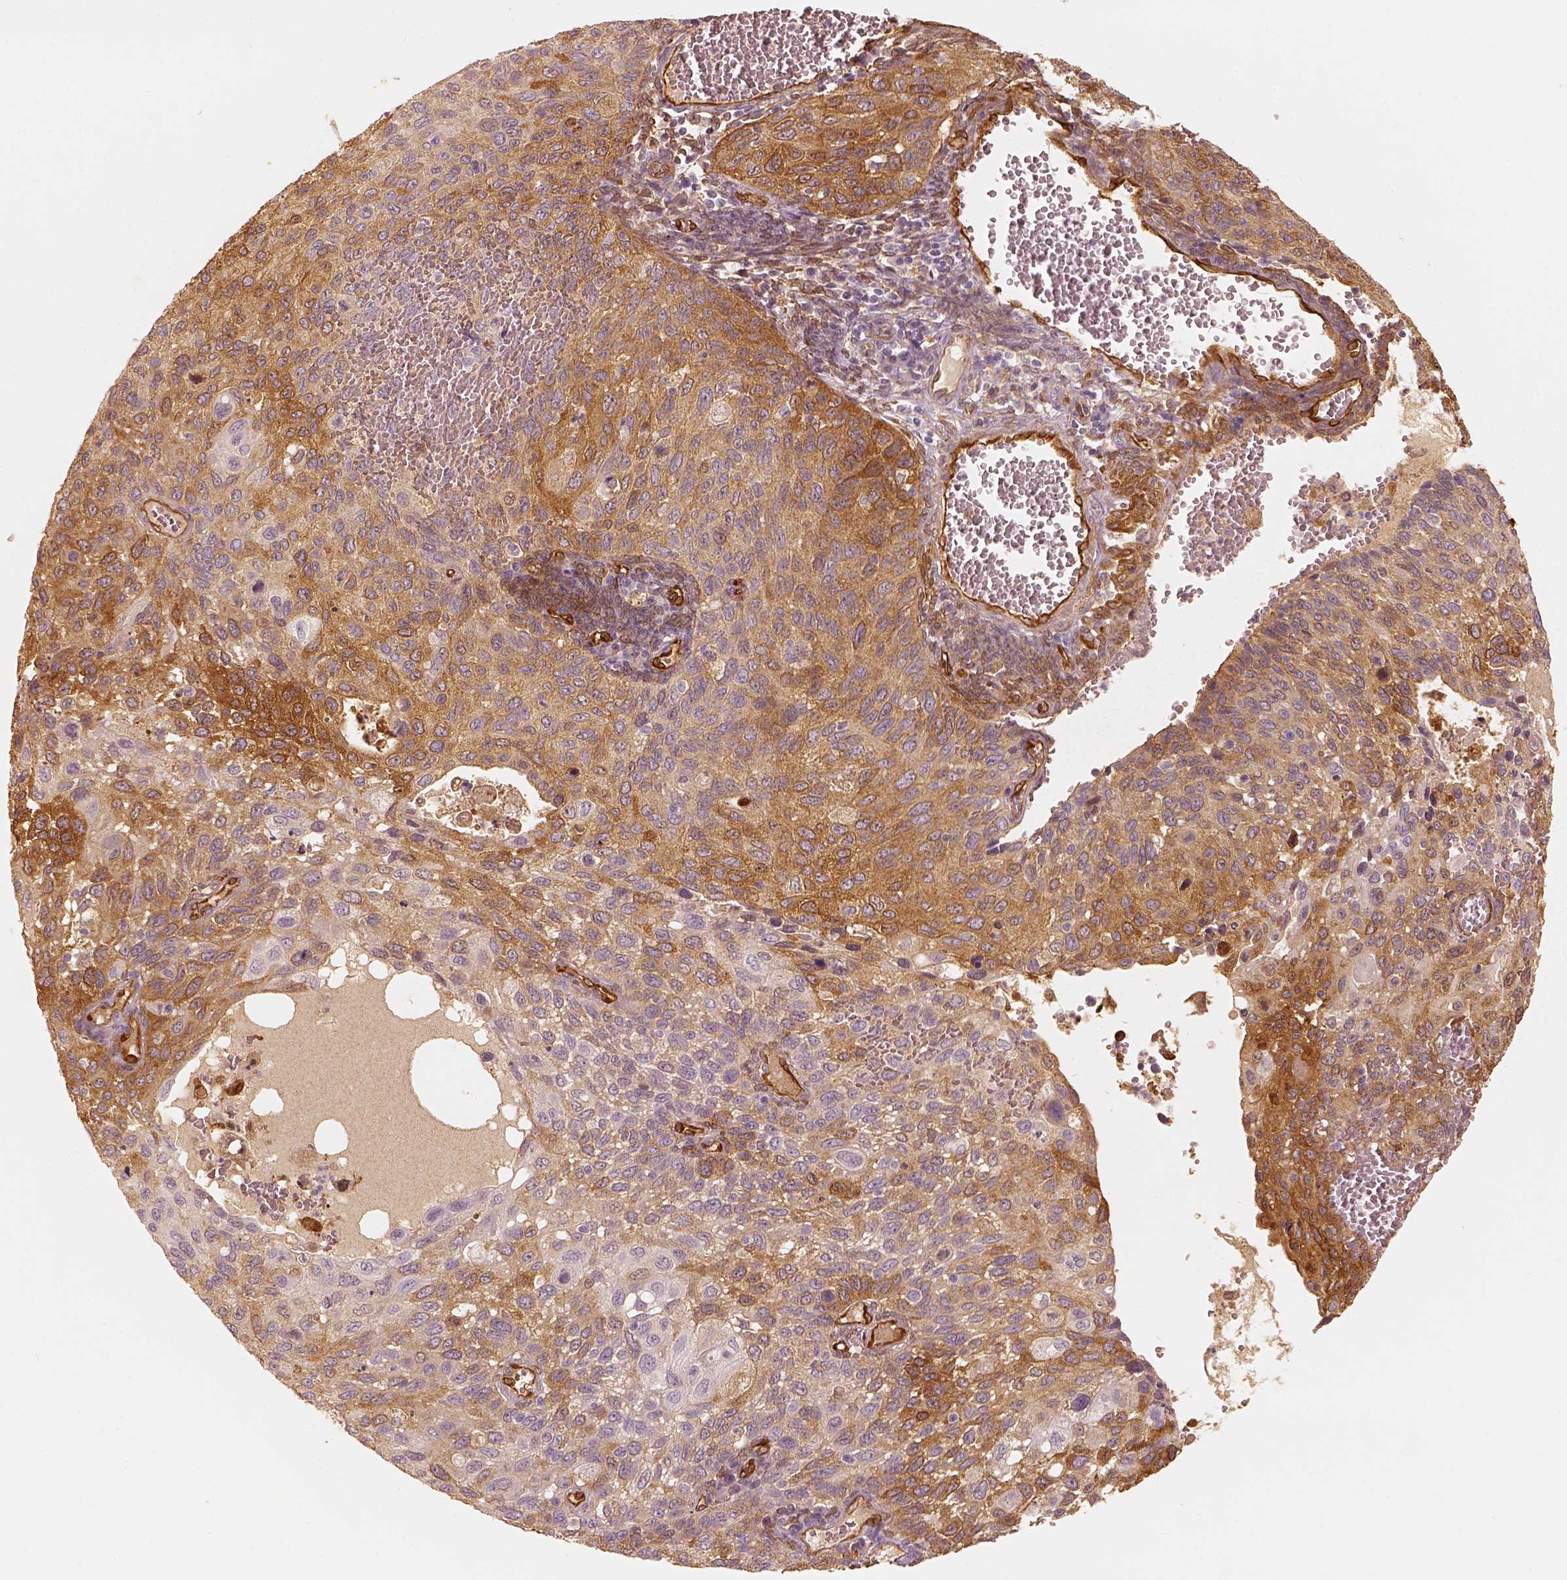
{"staining": {"intensity": "moderate", "quantity": "25%-75%", "location": "cytoplasmic/membranous"}, "tissue": "cervical cancer", "cell_type": "Tumor cells", "image_type": "cancer", "snomed": [{"axis": "morphology", "description": "Squamous cell carcinoma, NOS"}, {"axis": "topography", "description": "Cervix"}], "caption": "This micrograph shows immunohistochemistry (IHC) staining of squamous cell carcinoma (cervical), with medium moderate cytoplasmic/membranous expression in approximately 25%-75% of tumor cells.", "gene": "FSCN1", "patient": {"sex": "female", "age": 70}}